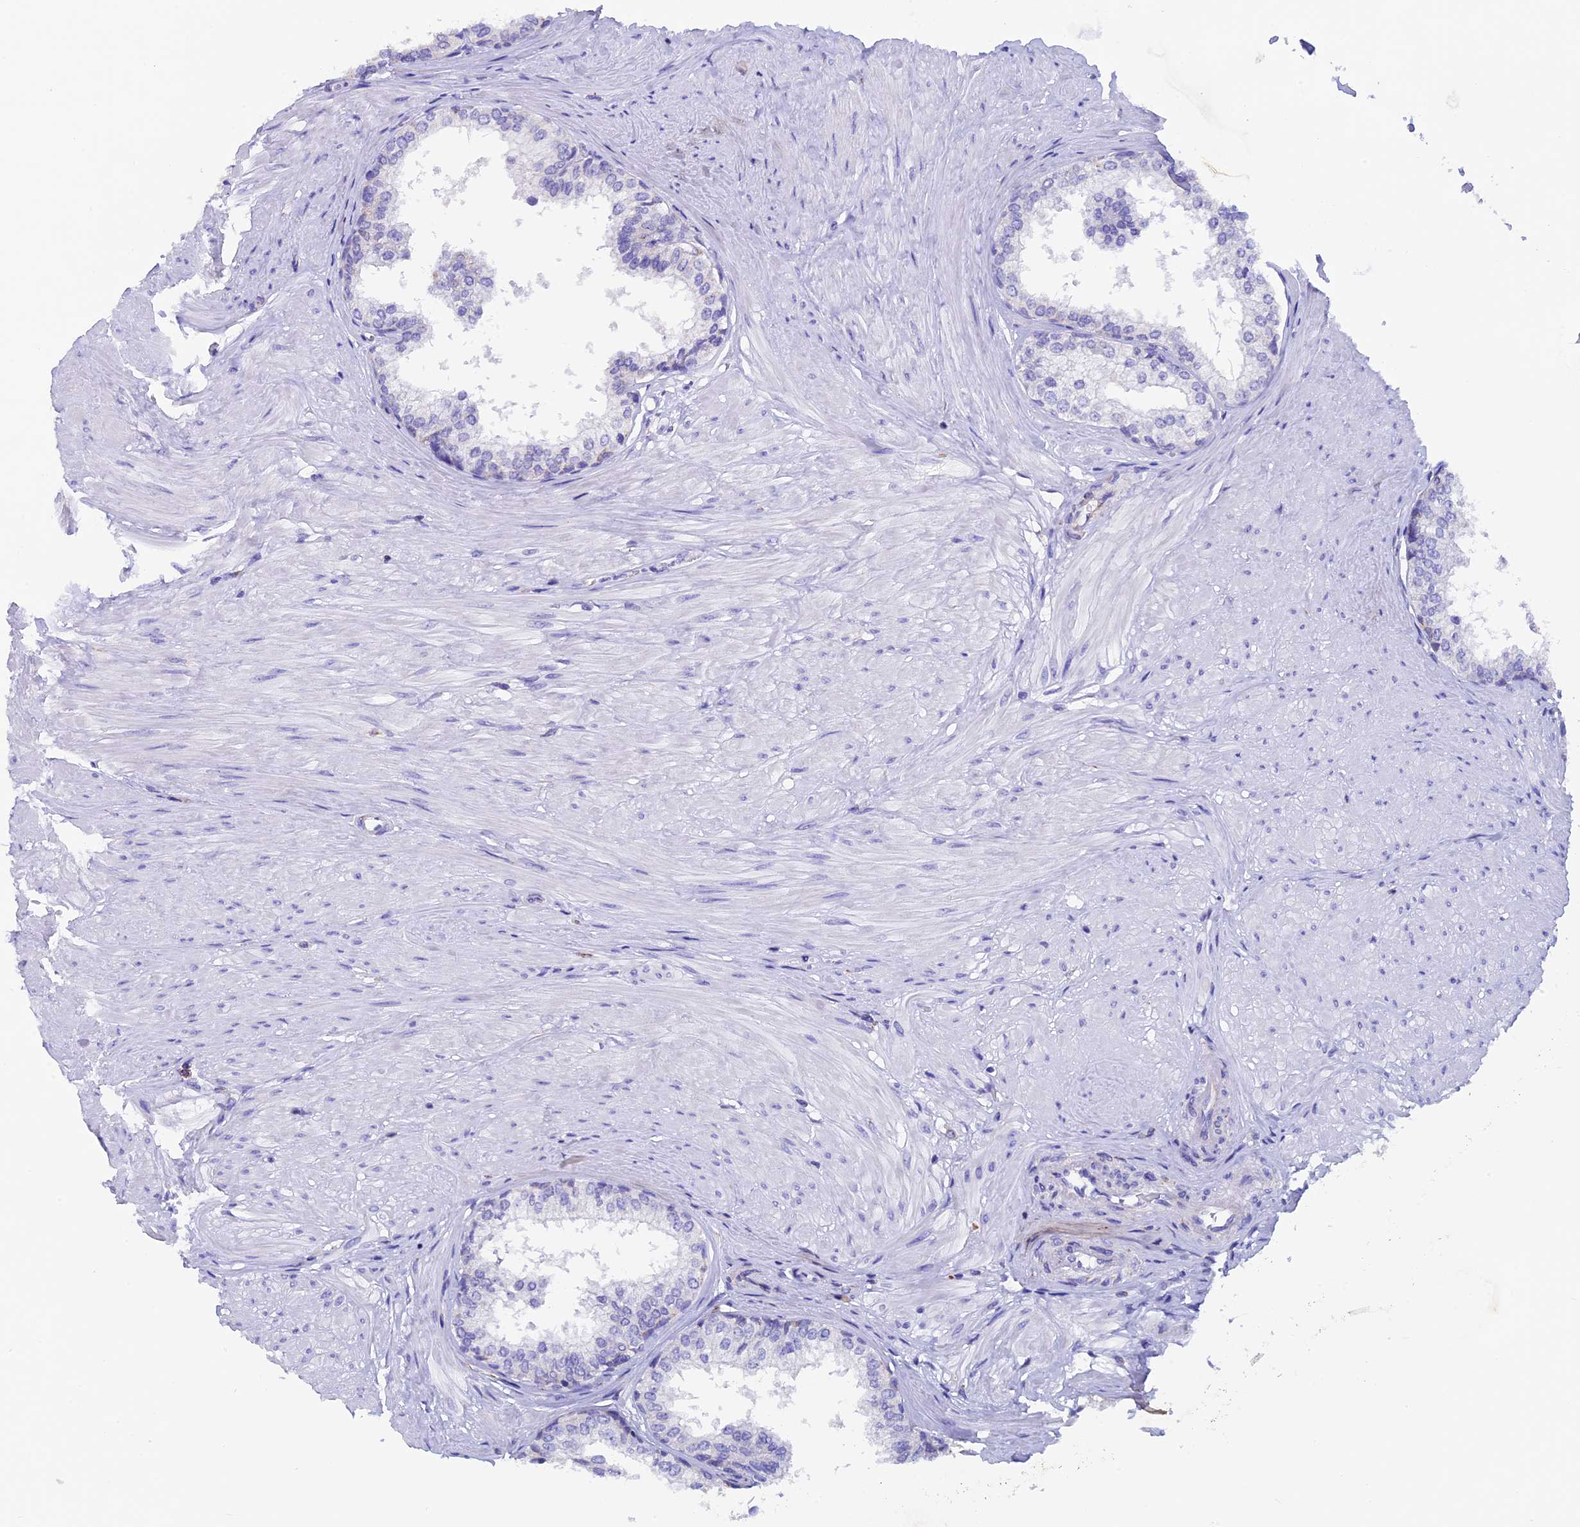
{"staining": {"intensity": "negative", "quantity": "none", "location": "none"}, "tissue": "prostate", "cell_type": "Glandular cells", "image_type": "normal", "snomed": [{"axis": "morphology", "description": "Normal tissue, NOS"}, {"axis": "topography", "description": "Prostate"}], "caption": "Immunohistochemistry histopathology image of unremarkable human prostate stained for a protein (brown), which displays no positivity in glandular cells. The staining was performed using DAB to visualize the protein expression in brown, while the nuclei were stained in blue with hematoxylin (Magnification: 20x).", "gene": "SLC8B1", "patient": {"sex": "male", "age": 48}}